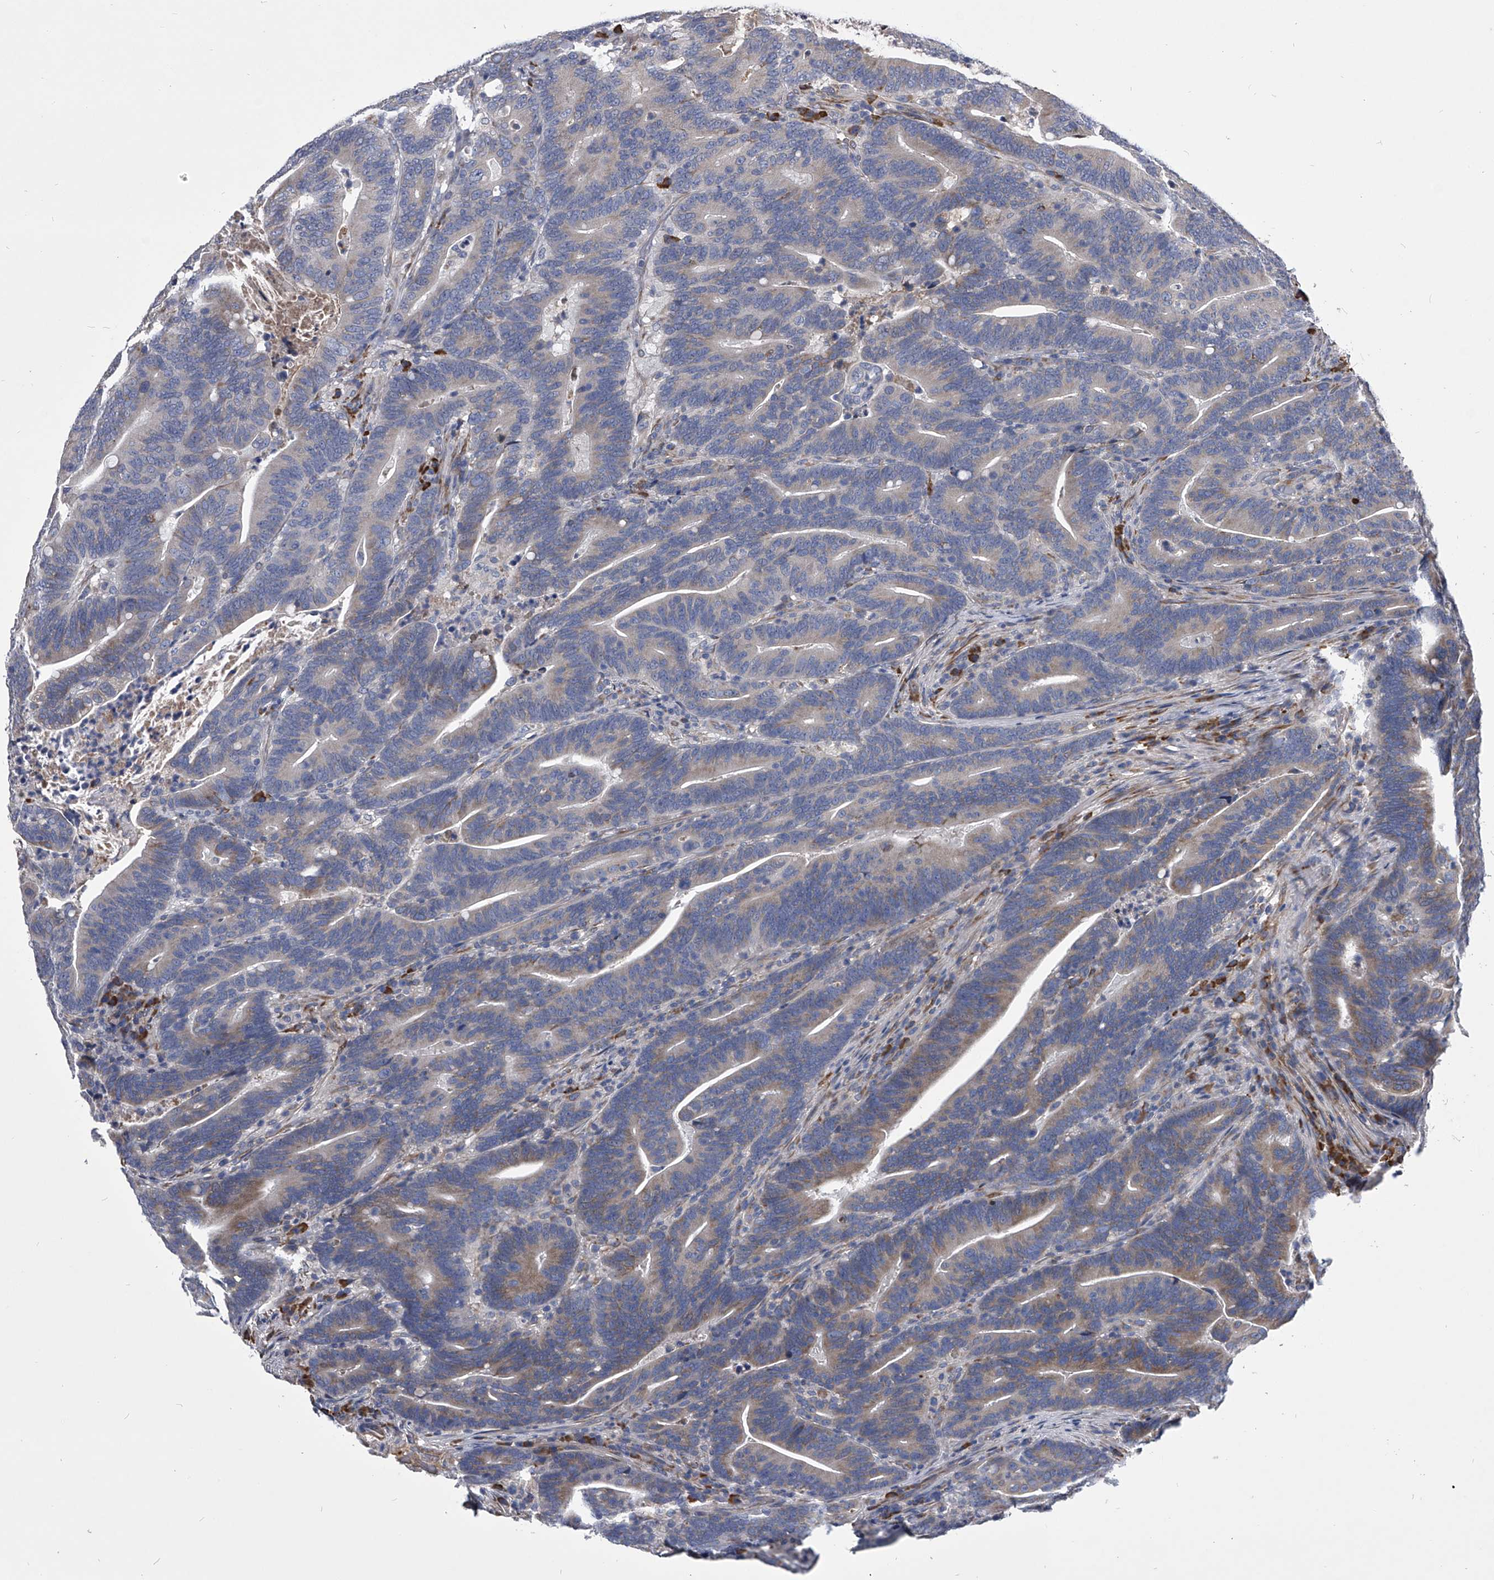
{"staining": {"intensity": "weak", "quantity": "25%-75%", "location": "cytoplasmic/membranous"}, "tissue": "colorectal cancer", "cell_type": "Tumor cells", "image_type": "cancer", "snomed": [{"axis": "morphology", "description": "Adenocarcinoma, NOS"}, {"axis": "topography", "description": "Colon"}], "caption": "Immunohistochemical staining of adenocarcinoma (colorectal) displays low levels of weak cytoplasmic/membranous staining in approximately 25%-75% of tumor cells.", "gene": "CCR4", "patient": {"sex": "female", "age": 66}}